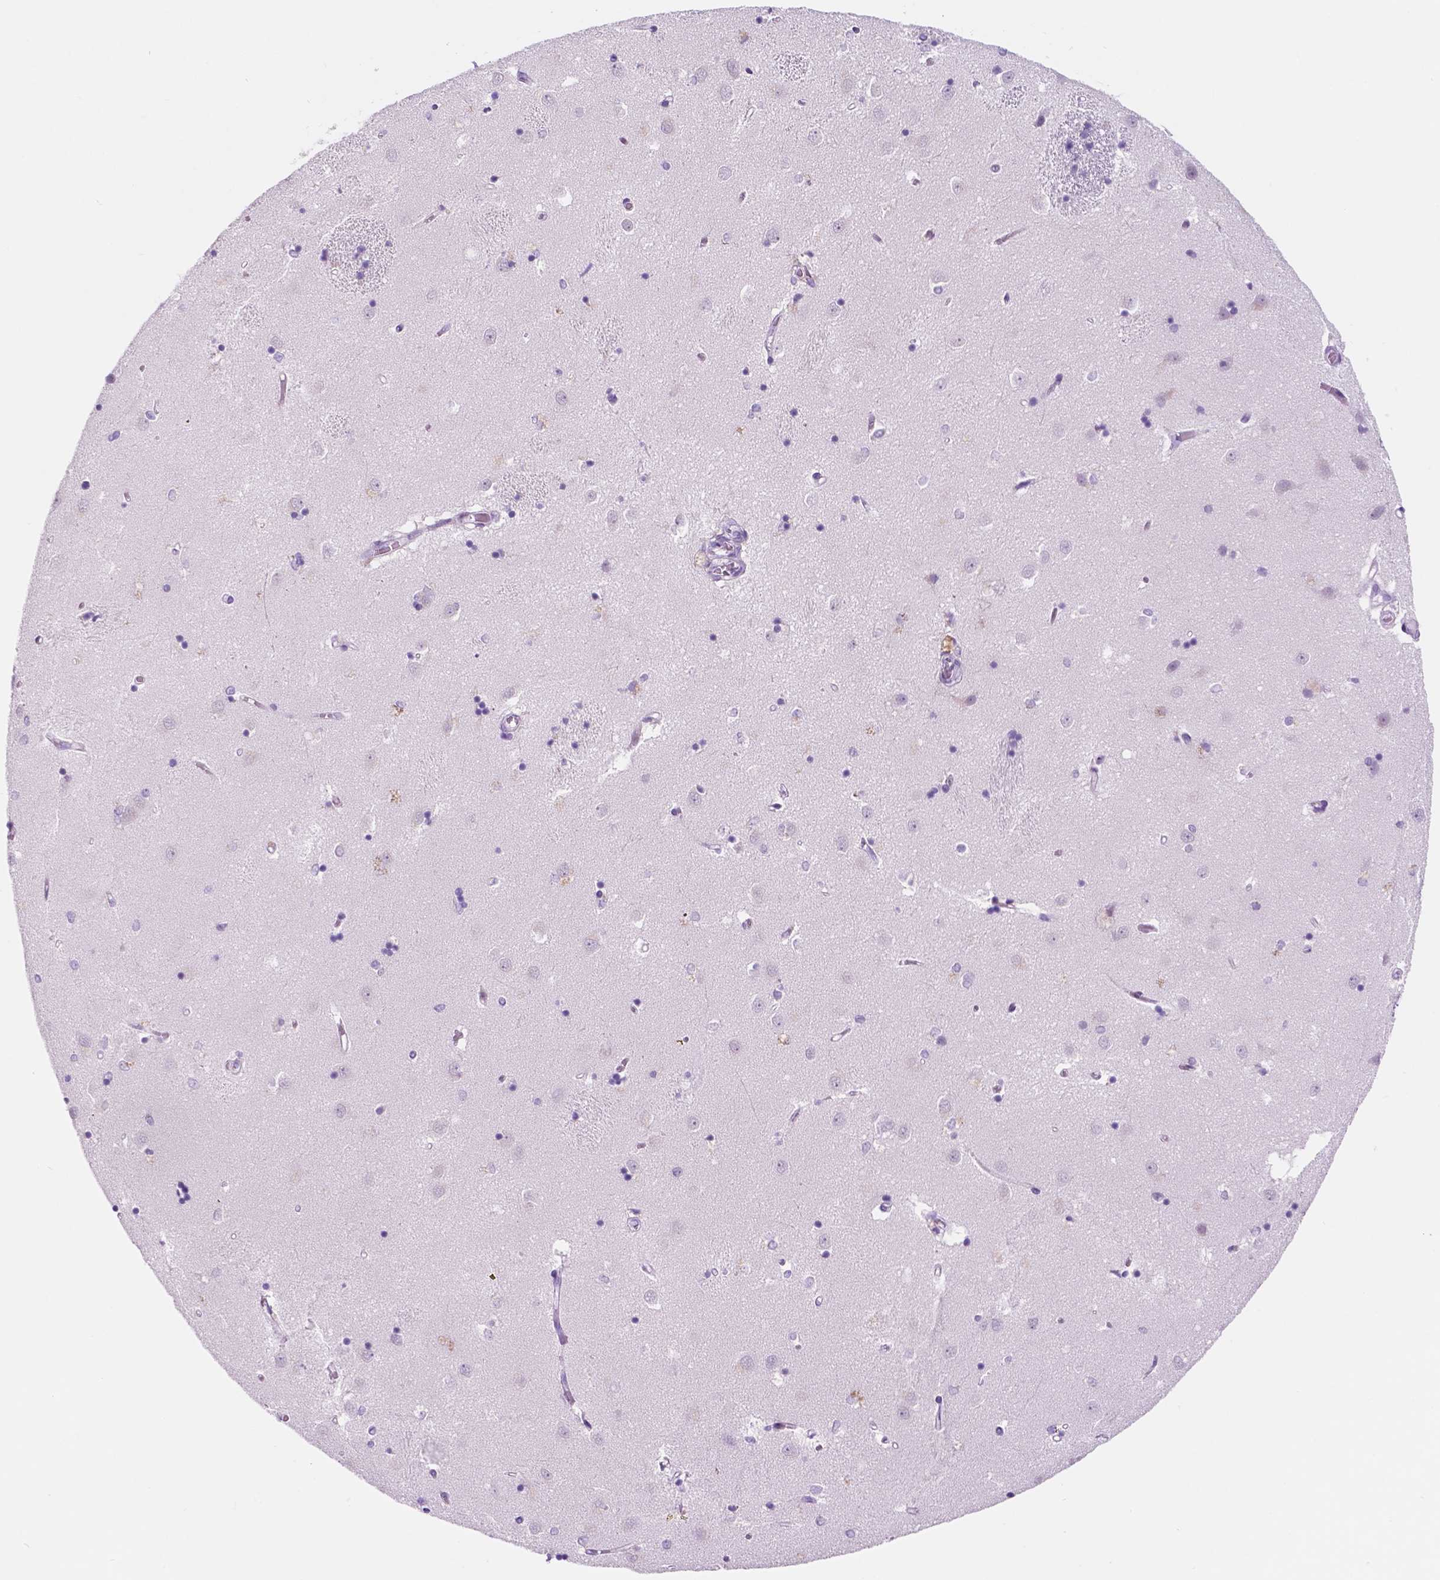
{"staining": {"intensity": "negative", "quantity": "none", "location": "none"}, "tissue": "caudate", "cell_type": "Glial cells", "image_type": "normal", "snomed": [{"axis": "morphology", "description": "Normal tissue, NOS"}, {"axis": "topography", "description": "Lateral ventricle wall"}], "caption": "This photomicrograph is of unremarkable caudate stained with IHC to label a protein in brown with the nuclei are counter-stained blue. There is no expression in glial cells.", "gene": "CUZD1", "patient": {"sex": "male", "age": 54}}